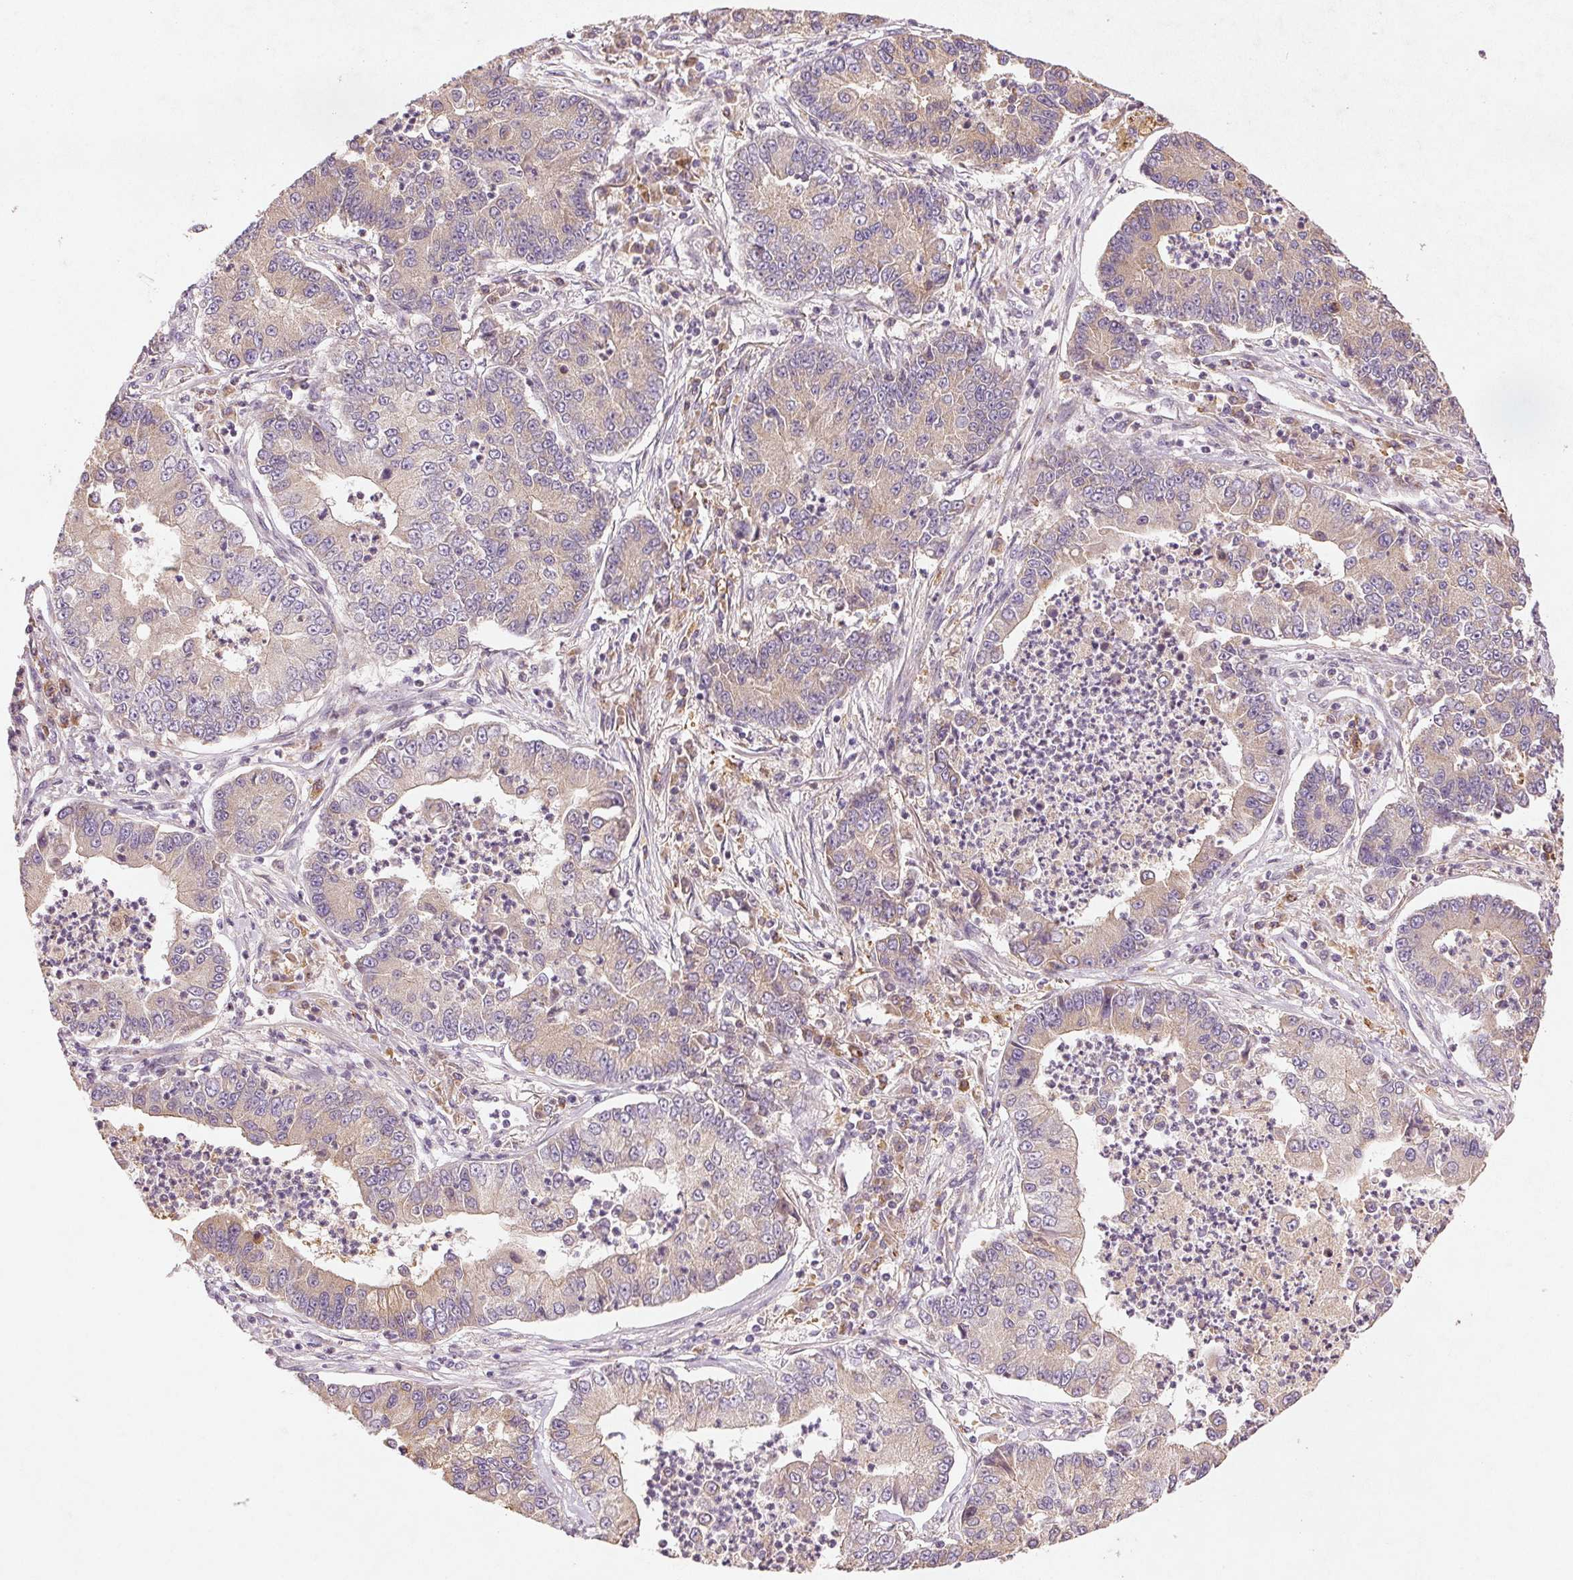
{"staining": {"intensity": "weak", "quantity": "25%-75%", "location": "cytoplasmic/membranous"}, "tissue": "lung cancer", "cell_type": "Tumor cells", "image_type": "cancer", "snomed": [{"axis": "morphology", "description": "Adenocarcinoma, NOS"}, {"axis": "topography", "description": "Lung"}], "caption": "An image of adenocarcinoma (lung) stained for a protein demonstrates weak cytoplasmic/membranous brown staining in tumor cells.", "gene": "YIF1B", "patient": {"sex": "female", "age": 57}}